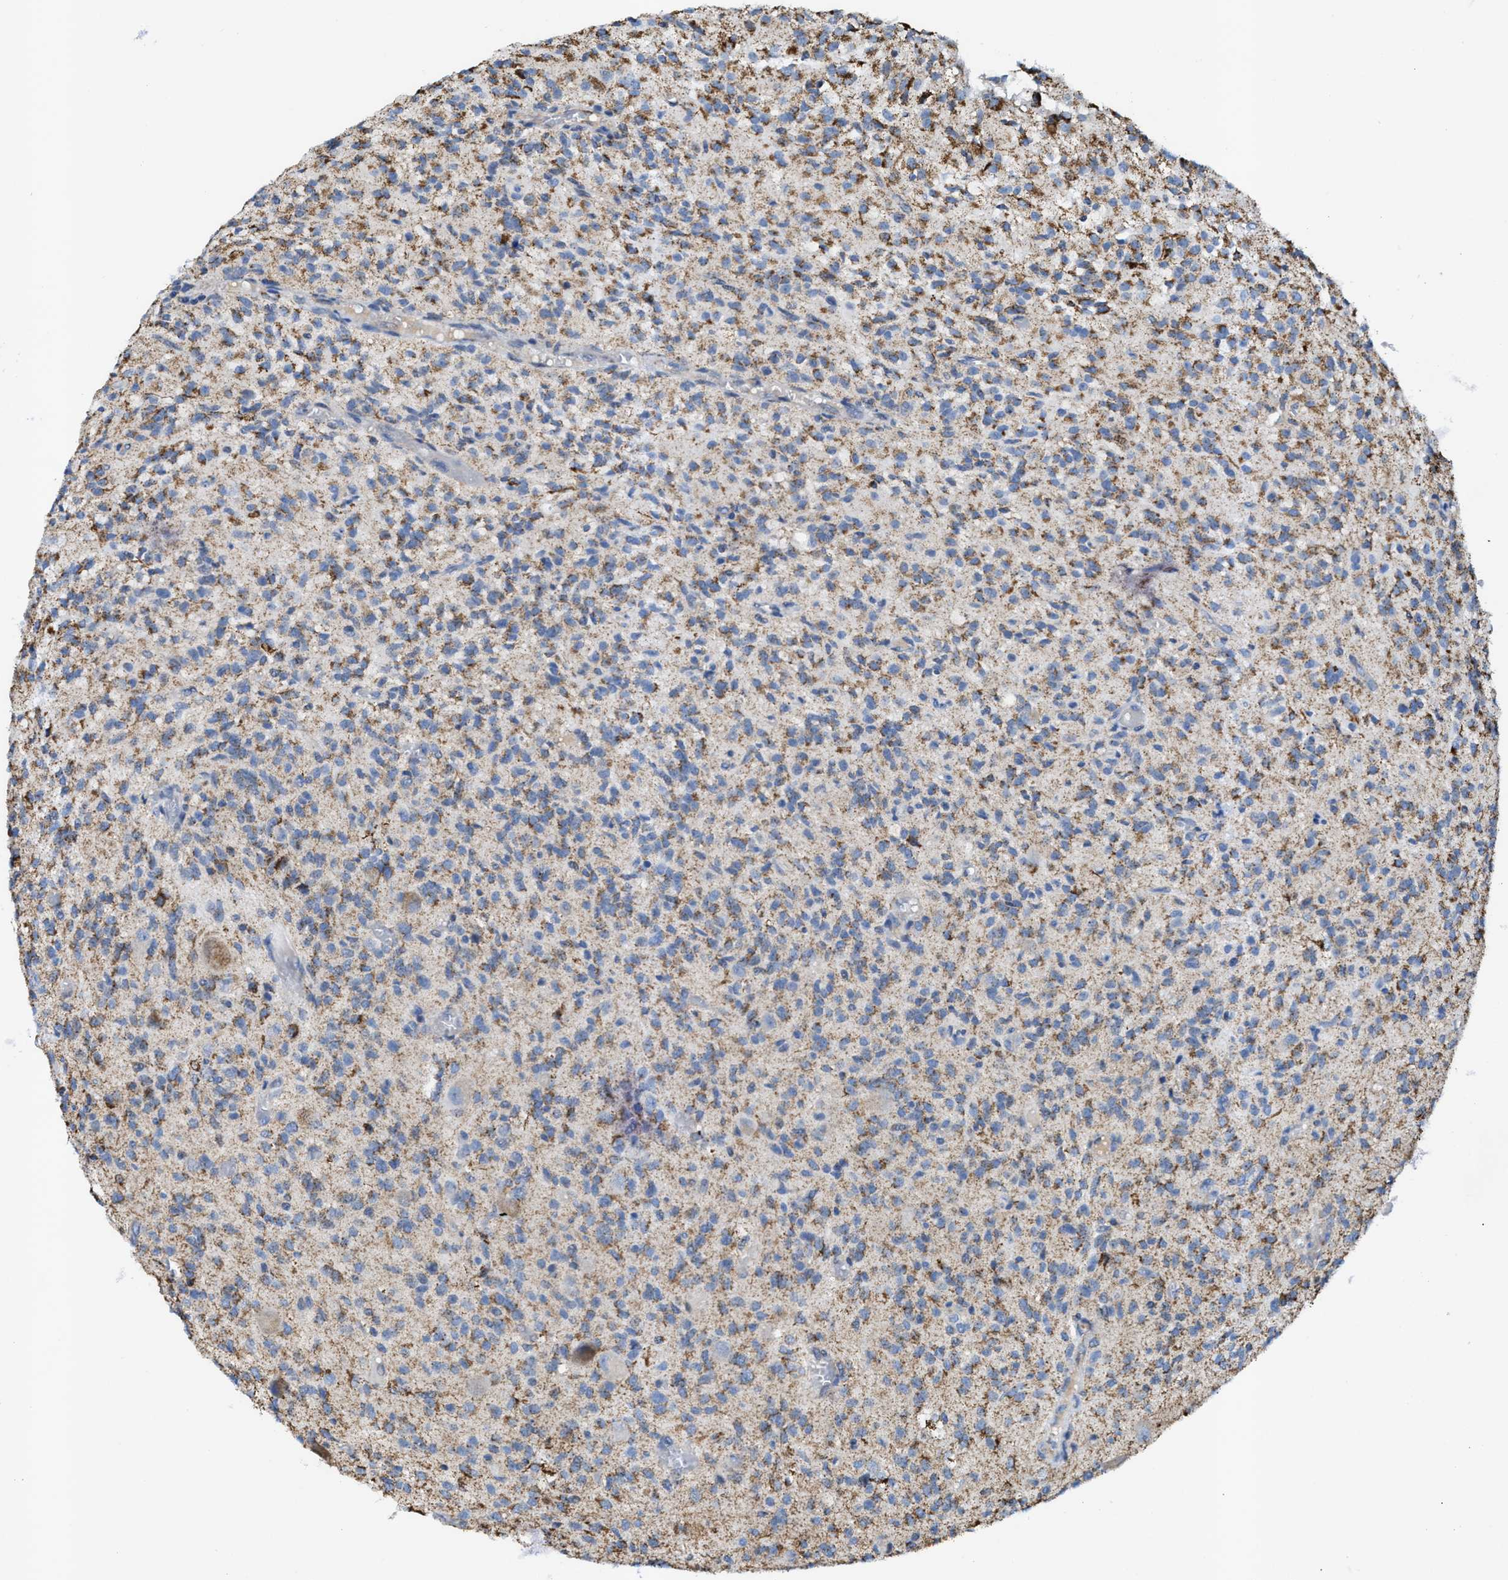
{"staining": {"intensity": "moderate", "quantity": "25%-75%", "location": "cytoplasmic/membranous"}, "tissue": "glioma", "cell_type": "Tumor cells", "image_type": "cancer", "snomed": [{"axis": "morphology", "description": "Glioma, malignant, High grade"}, {"axis": "topography", "description": "Brain"}], "caption": "Immunohistochemistry (DAB (3,3'-diaminobenzidine)) staining of glioma shows moderate cytoplasmic/membranous protein staining in about 25%-75% of tumor cells.", "gene": "JAG1", "patient": {"sex": "female", "age": 59}}